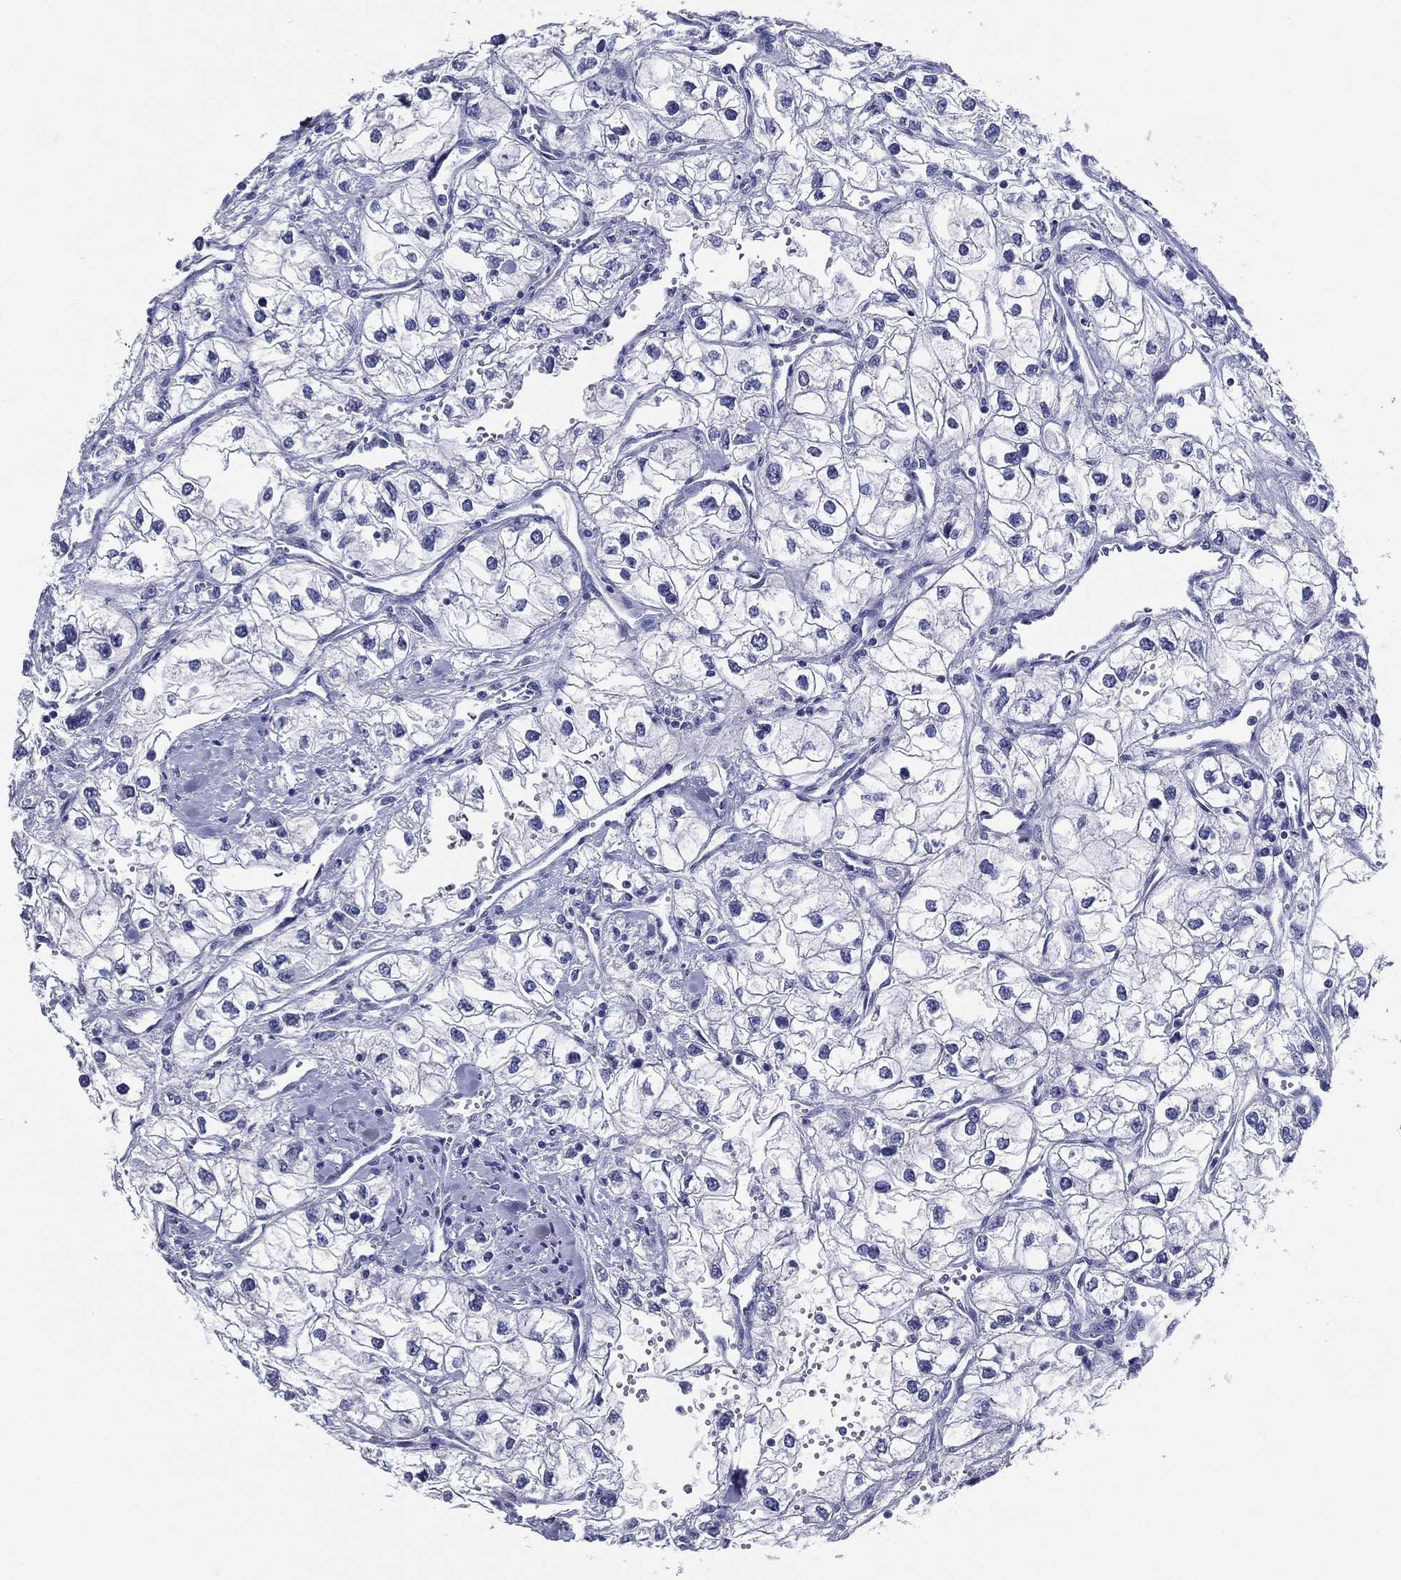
{"staining": {"intensity": "negative", "quantity": "none", "location": "none"}, "tissue": "renal cancer", "cell_type": "Tumor cells", "image_type": "cancer", "snomed": [{"axis": "morphology", "description": "Adenocarcinoma, NOS"}, {"axis": "topography", "description": "Kidney"}], "caption": "This is a photomicrograph of immunohistochemistry (IHC) staining of renal cancer, which shows no staining in tumor cells.", "gene": "TFAP2A", "patient": {"sex": "male", "age": 59}}